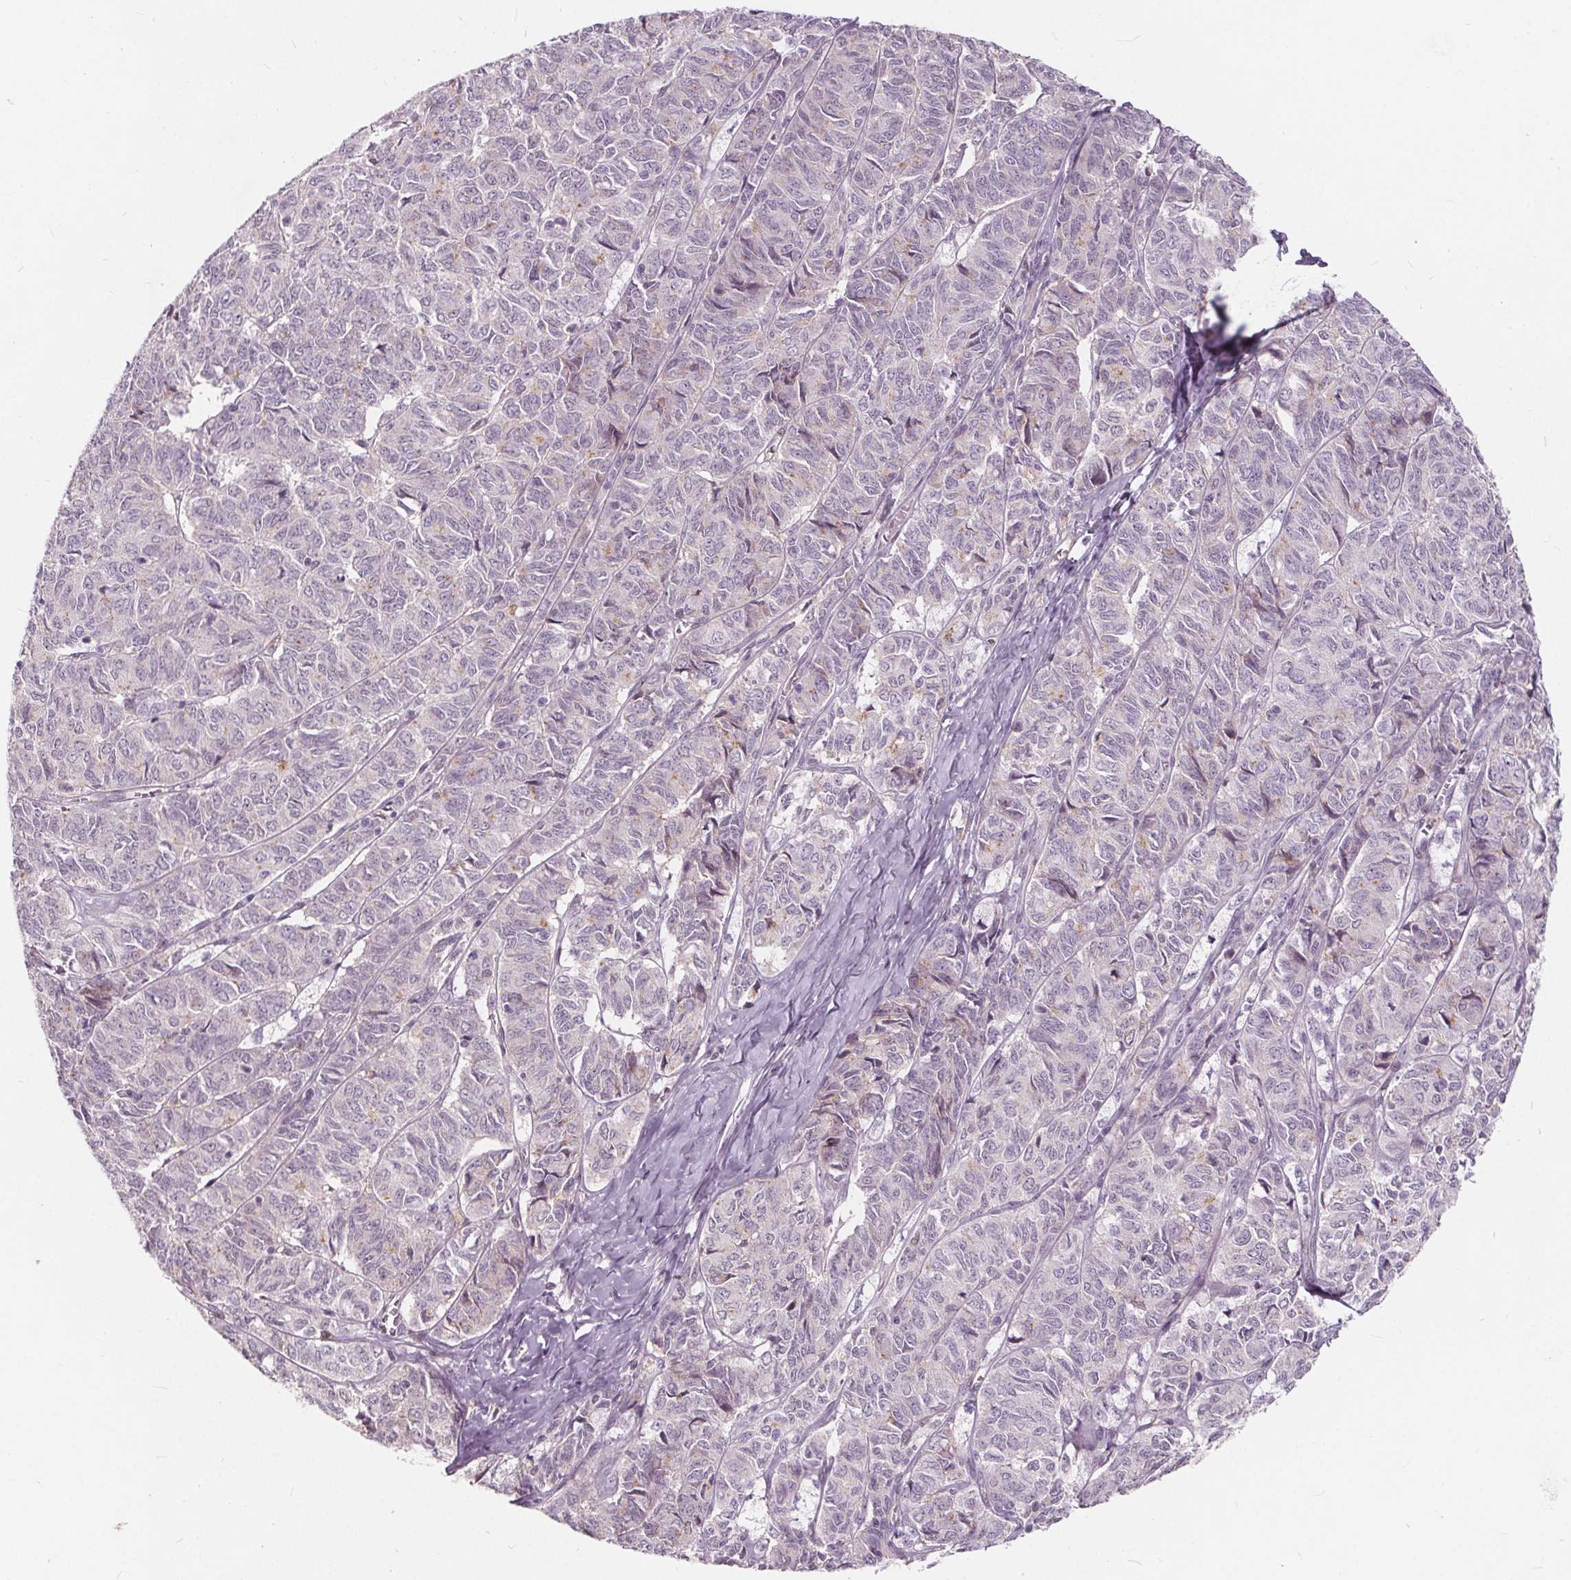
{"staining": {"intensity": "negative", "quantity": "none", "location": "none"}, "tissue": "ovarian cancer", "cell_type": "Tumor cells", "image_type": "cancer", "snomed": [{"axis": "morphology", "description": "Carcinoma, endometroid"}, {"axis": "topography", "description": "Ovary"}], "caption": "There is no significant staining in tumor cells of ovarian cancer (endometroid carcinoma).", "gene": "HAAO", "patient": {"sex": "female", "age": 80}}